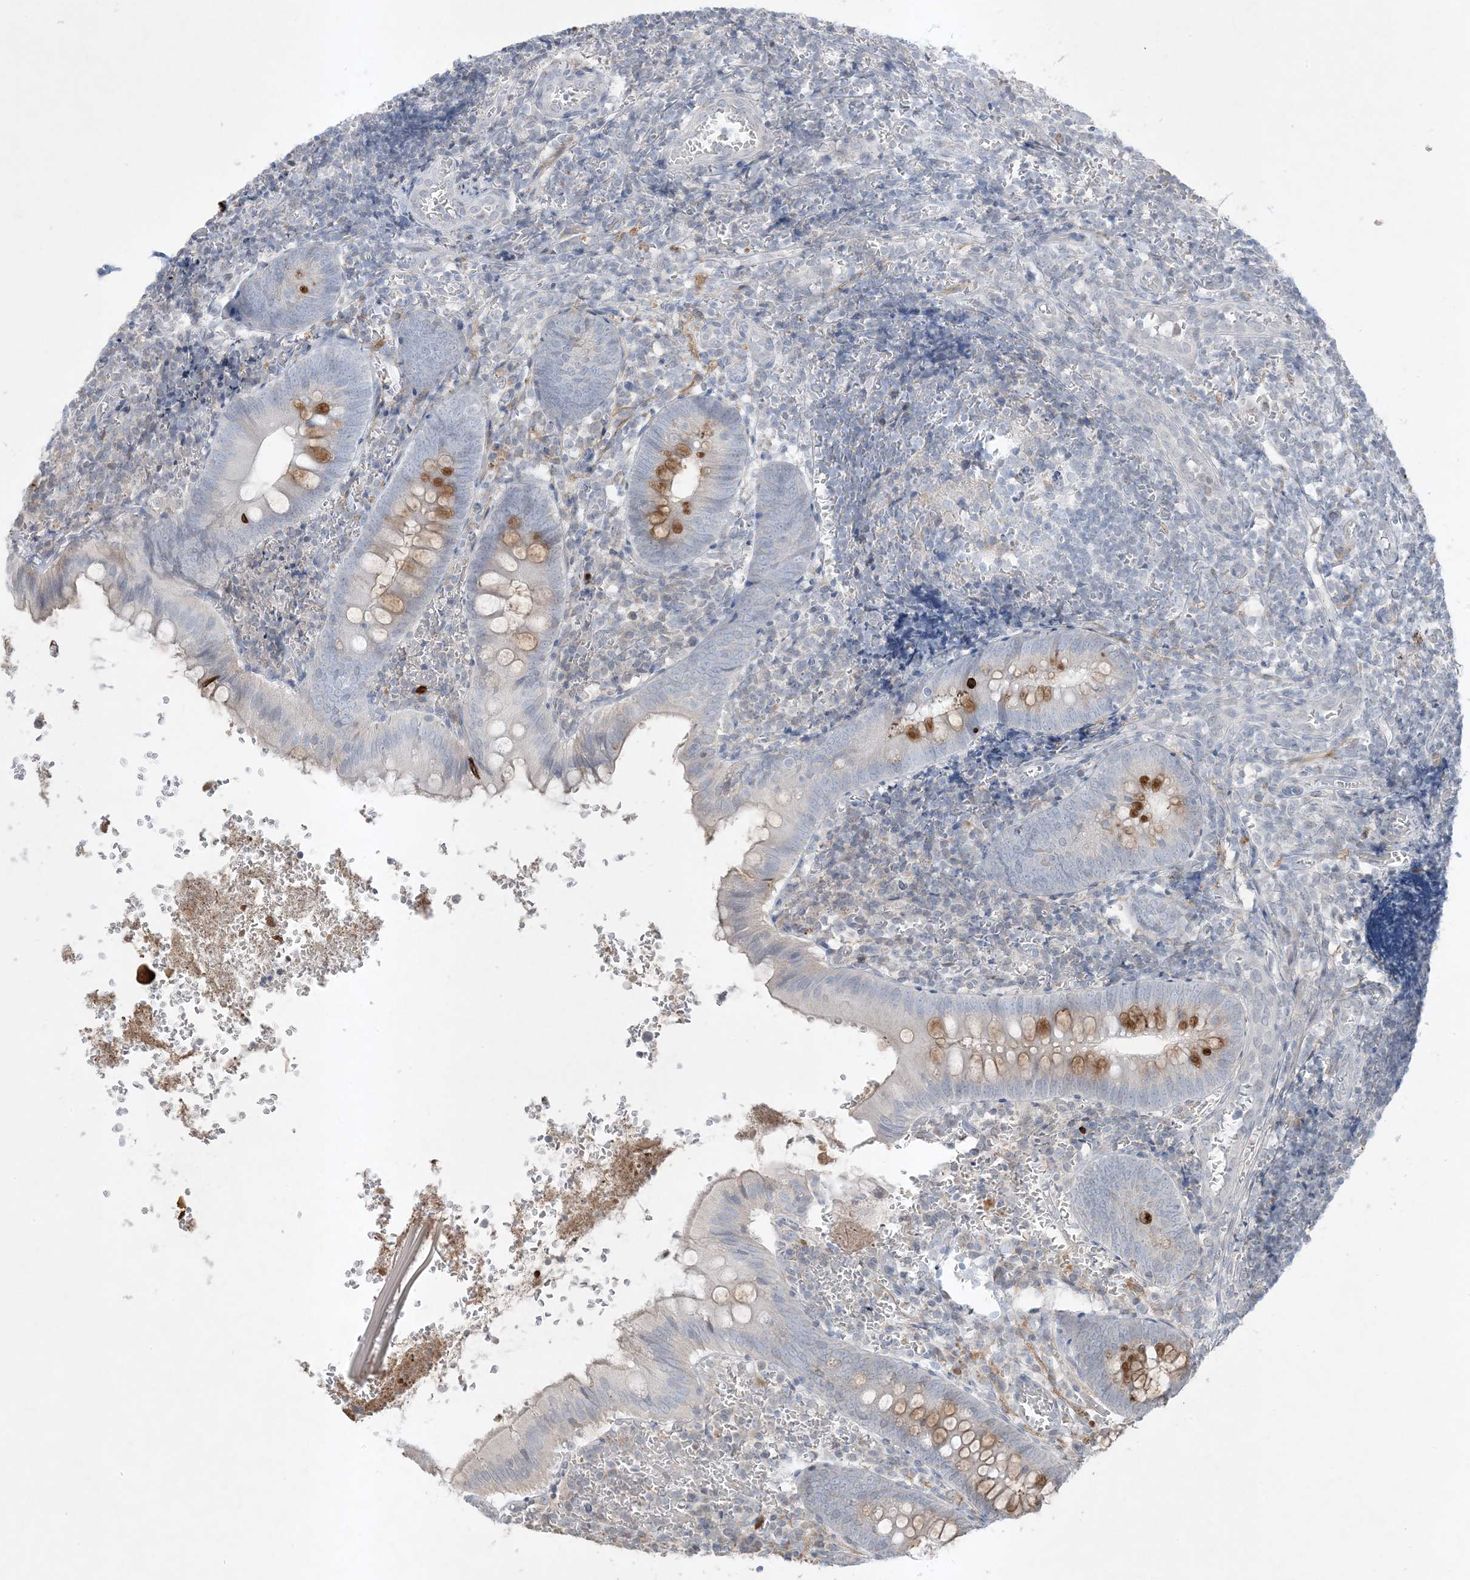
{"staining": {"intensity": "moderate", "quantity": "<25%", "location": "cytoplasmic/membranous"}, "tissue": "appendix", "cell_type": "Glandular cells", "image_type": "normal", "snomed": [{"axis": "morphology", "description": "Normal tissue, NOS"}, {"axis": "topography", "description": "Appendix"}], "caption": "Protein analysis of benign appendix shows moderate cytoplasmic/membranous staining in about <25% of glandular cells. The protein of interest is stained brown, and the nuclei are stained in blue (DAB (3,3'-diaminobenzidine) IHC with brightfield microscopy, high magnification).", "gene": "FNDC1", "patient": {"sex": "male", "age": 8}}